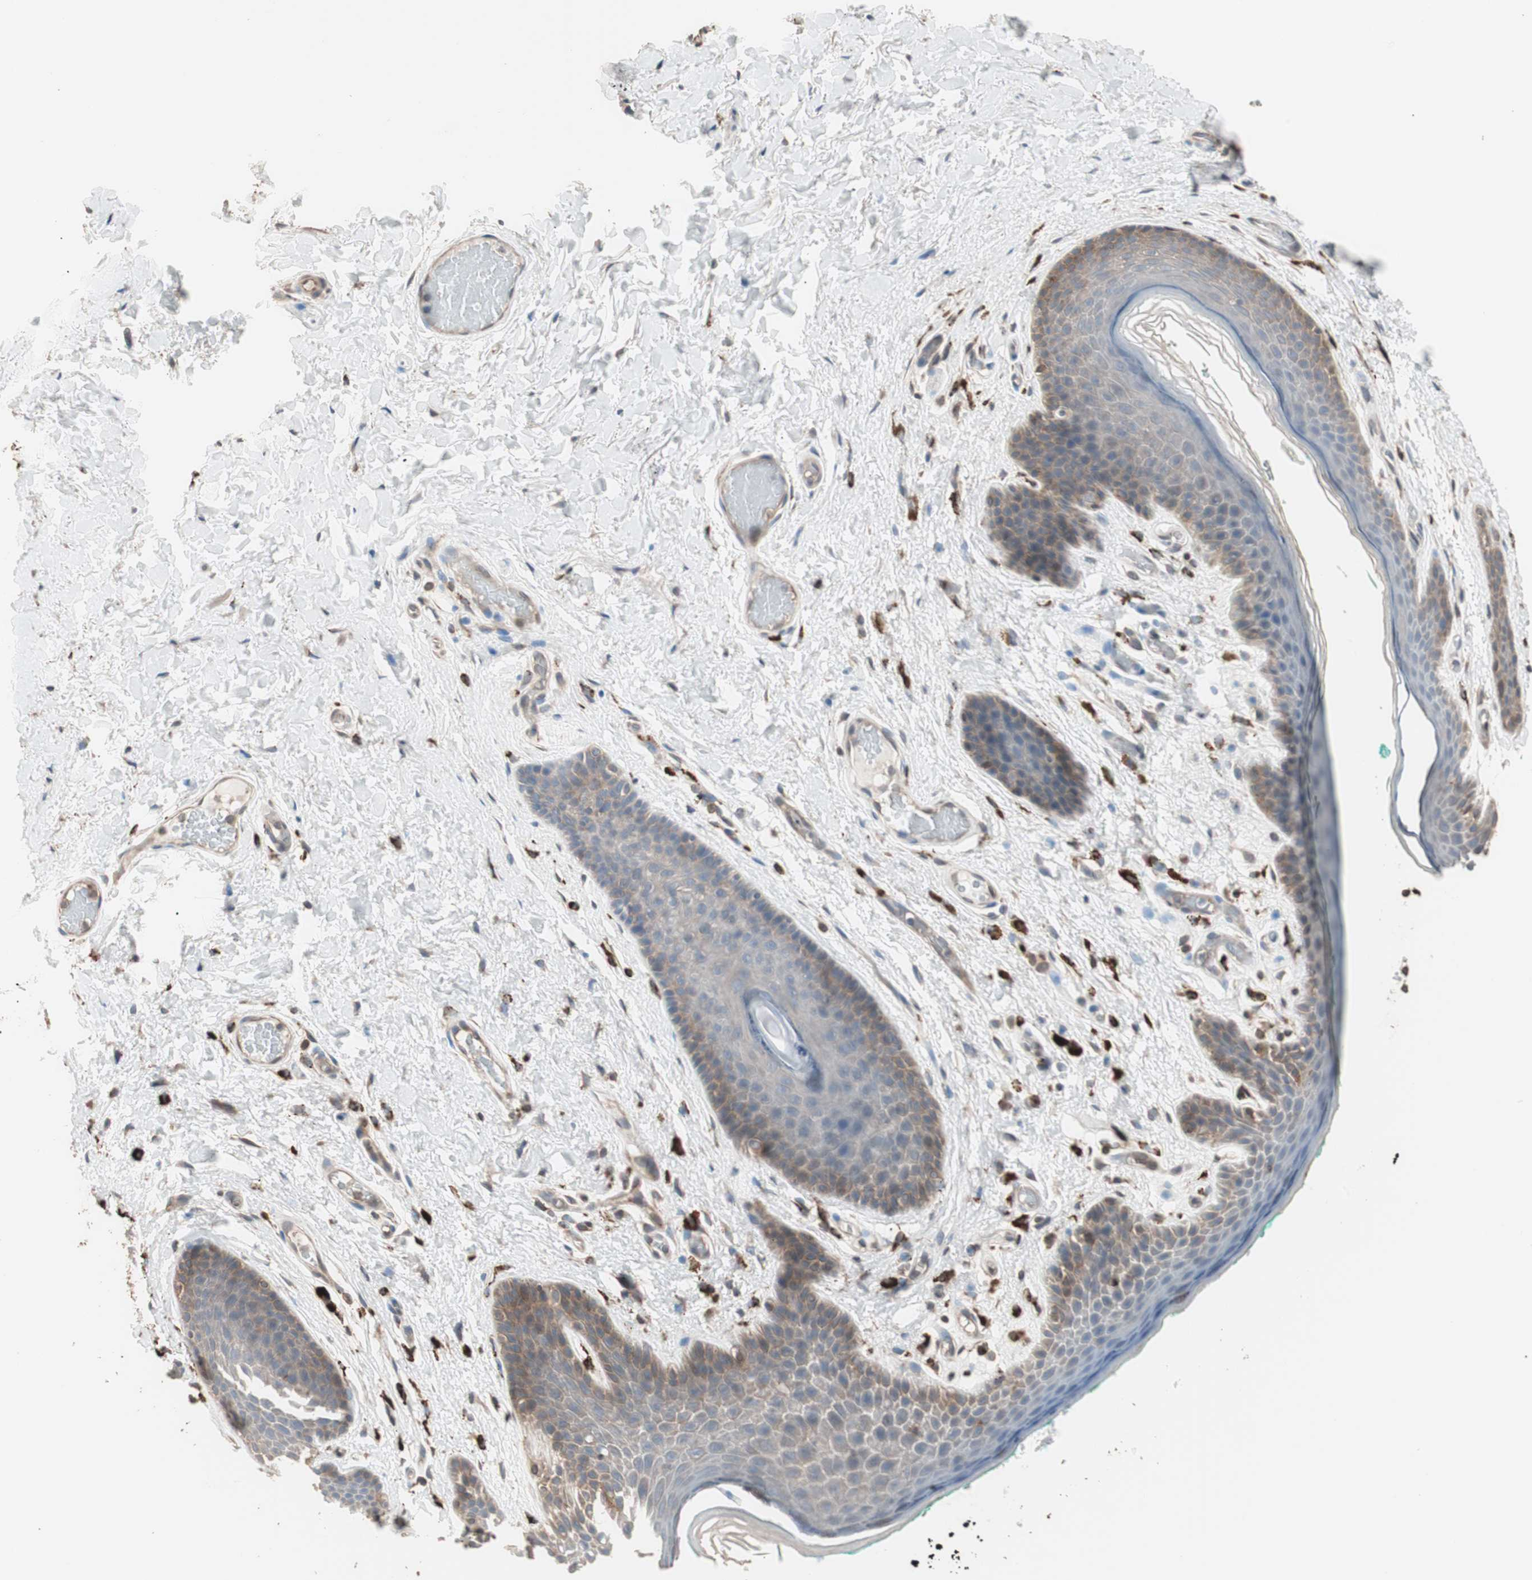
{"staining": {"intensity": "moderate", "quantity": "25%-75%", "location": "cytoplasmic/membranous"}, "tissue": "skin", "cell_type": "Epidermal cells", "image_type": "normal", "snomed": [{"axis": "morphology", "description": "Normal tissue, NOS"}, {"axis": "topography", "description": "Anal"}], "caption": "Epidermal cells reveal moderate cytoplasmic/membranous staining in approximately 25%-75% of cells in unremarkable skin. The protein of interest is shown in brown color, while the nuclei are stained blue.", "gene": "CCT3", "patient": {"sex": "male", "age": 74}}